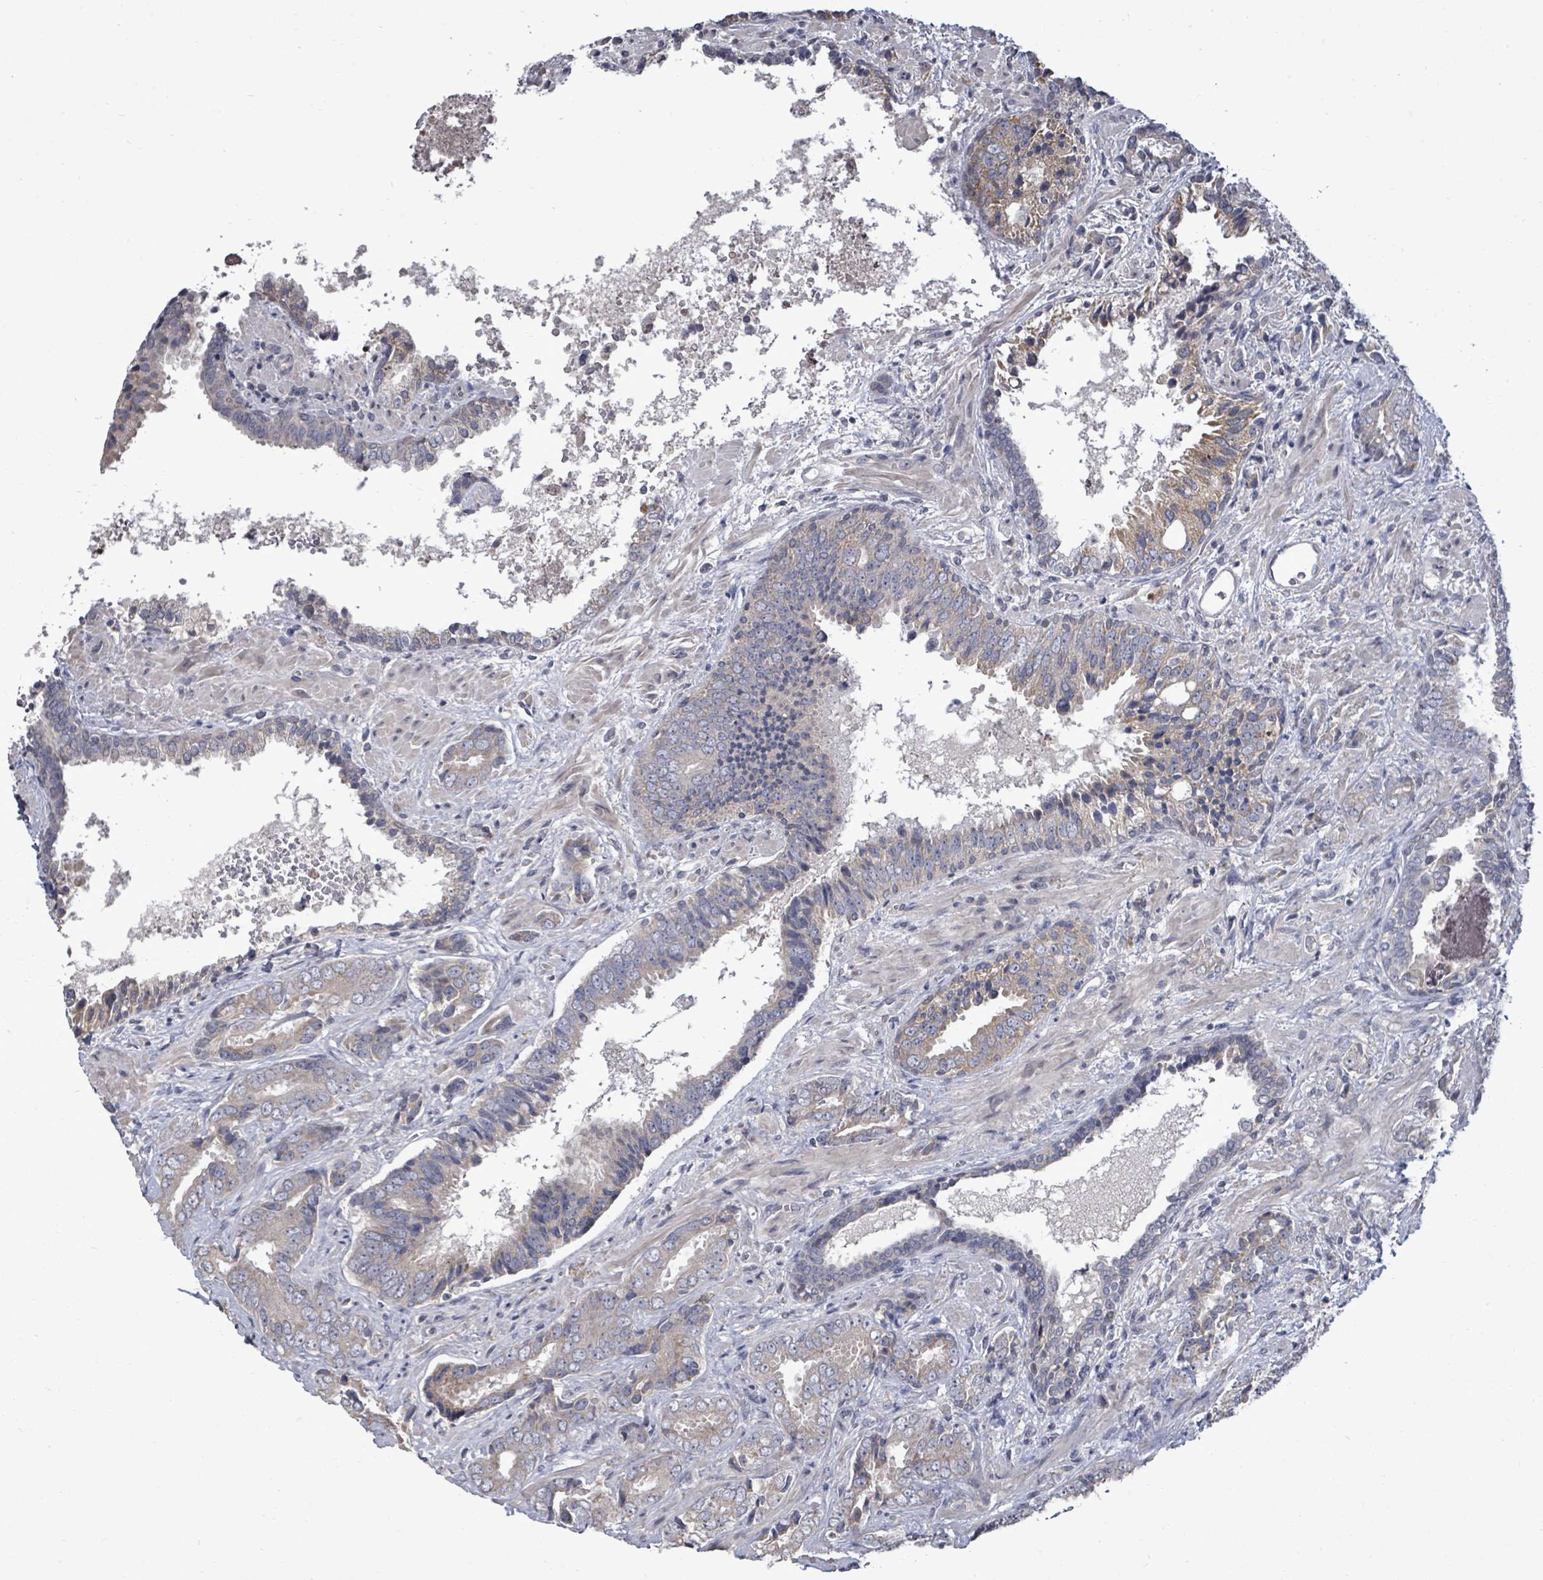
{"staining": {"intensity": "weak", "quantity": "<25%", "location": "cytoplasmic/membranous"}, "tissue": "prostate cancer", "cell_type": "Tumor cells", "image_type": "cancer", "snomed": [{"axis": "morphology", "description": "Adenocarcinoma, High grade"}, {"axis": "topography", "description": "Prostate"}], "caption": "This histopathology image is of adenocarcinoma (high-grade) (prostate) stained with IHC to label a protein in brown with the nuclei are counter-stained blue. There is no positivity in tumor cells. Nuclei are stained in blue.", "gene": "POMGNT2", "patient": {"sex": "male", "age": 71}}